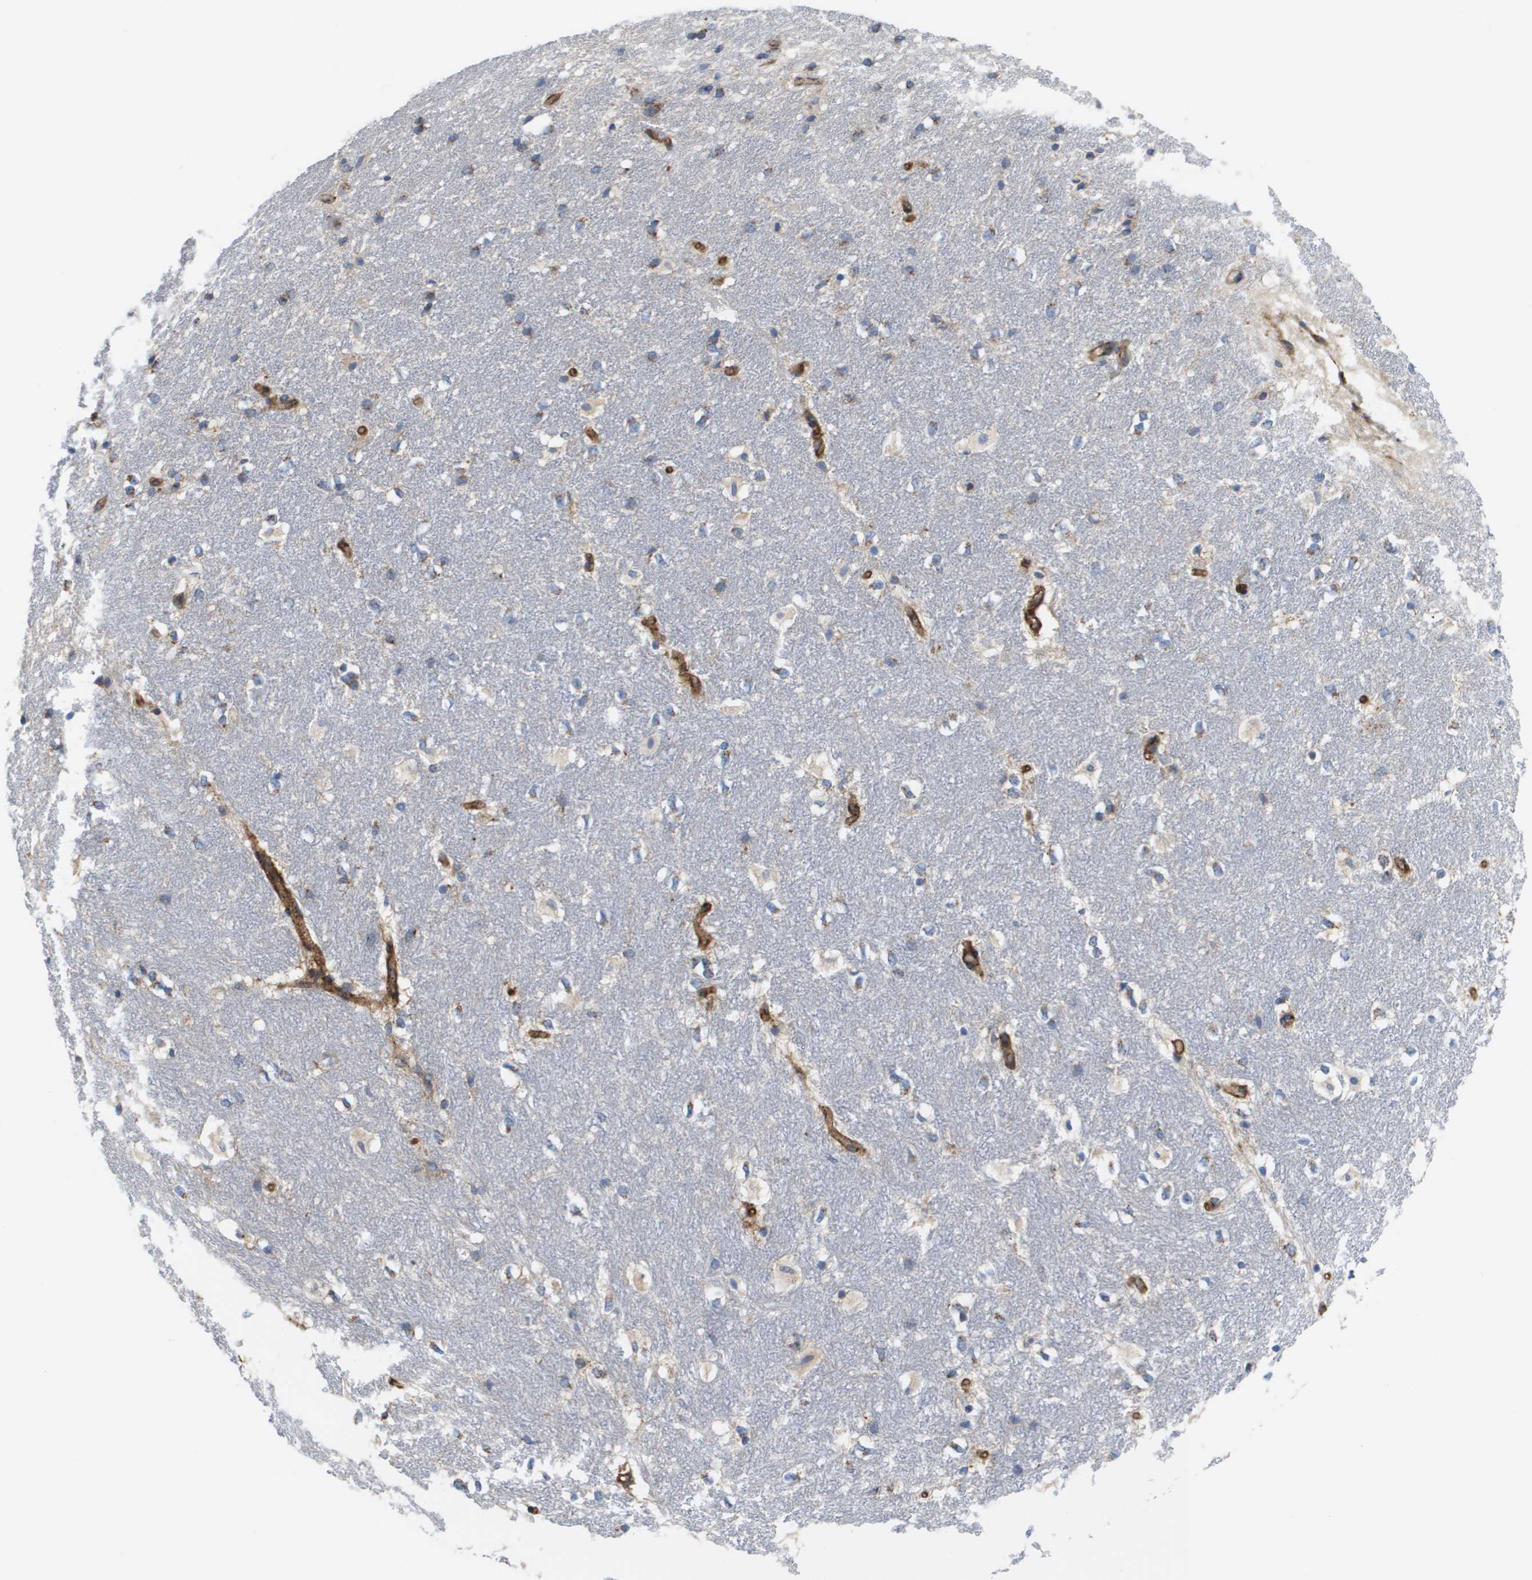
{"staining": {"intensity": "weak", "quantity": "<25%", "location": "cytoplasmic/membranous"}, "tissue": "hippocampus", "cell_type": "Glial cells", "image_type": "normal", "snomed": [{"axis": "morphology", "description": "Normal tissue, NOS"}, {"axis": "topography", "description": "Hippocampus"}], "caption": "IHC of normal human hippocampus shows no staining in glial cells.", "gene": "BST2", "patient": {"sex": "female", "age": 19}}